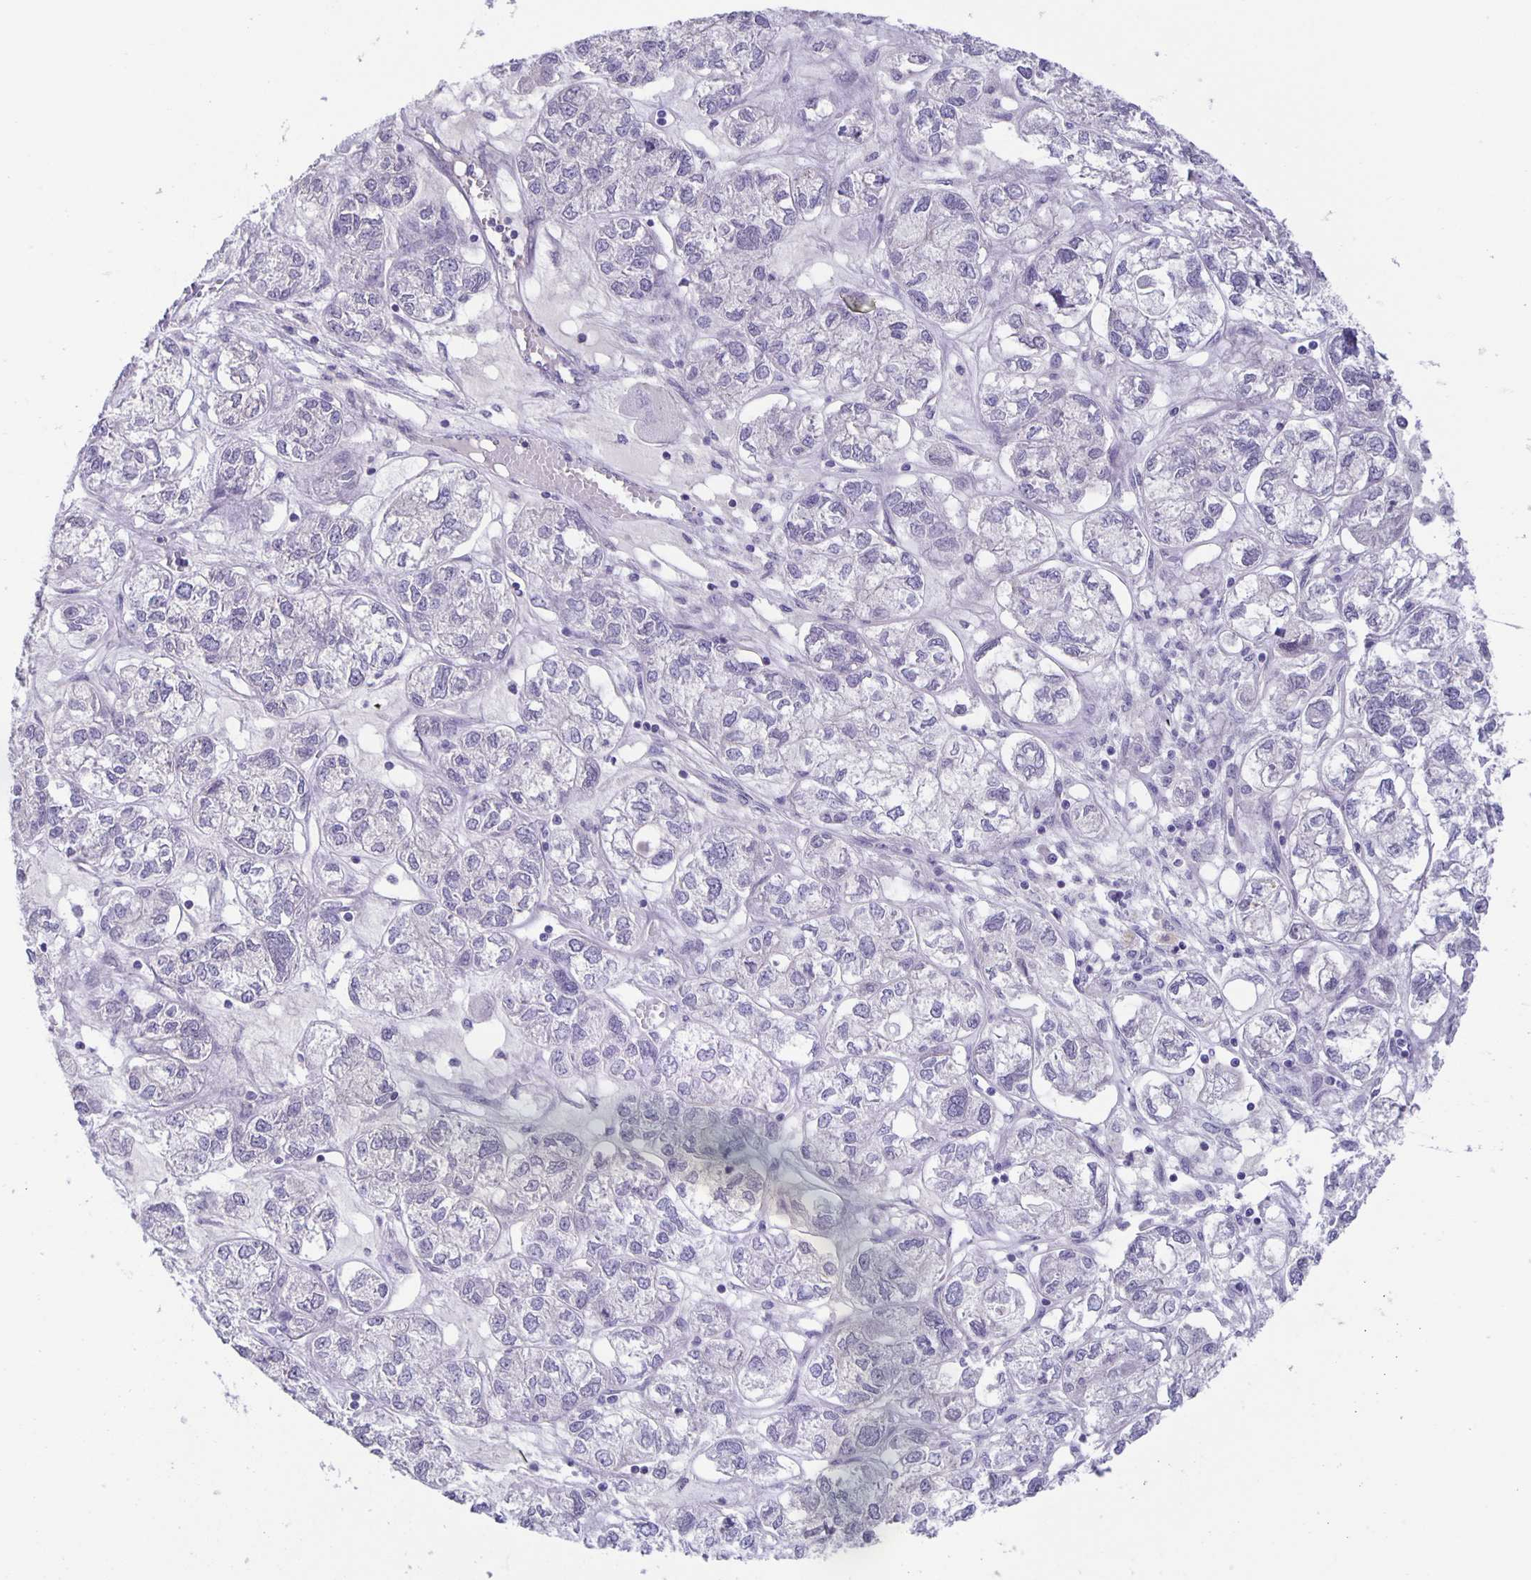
{"staining": {"intensity": "negative", "quantity": "none", "location": "none"}, "tissue": "ovarian cancer", "cell_type": "Tumor cells", "image_type": "cancer", "snomed": [{"axis": "morphology", "description": "Carcinoma, endometroid"}, {"axis": "topography", "description": "Ovary"}], "caption": "A micrograph of ovarian endometroid carcinoma stained for a protein shows no brown staining in tumor cells.", "gene": "PTPN3", "patient": {"sex": "female", "age": 64}}